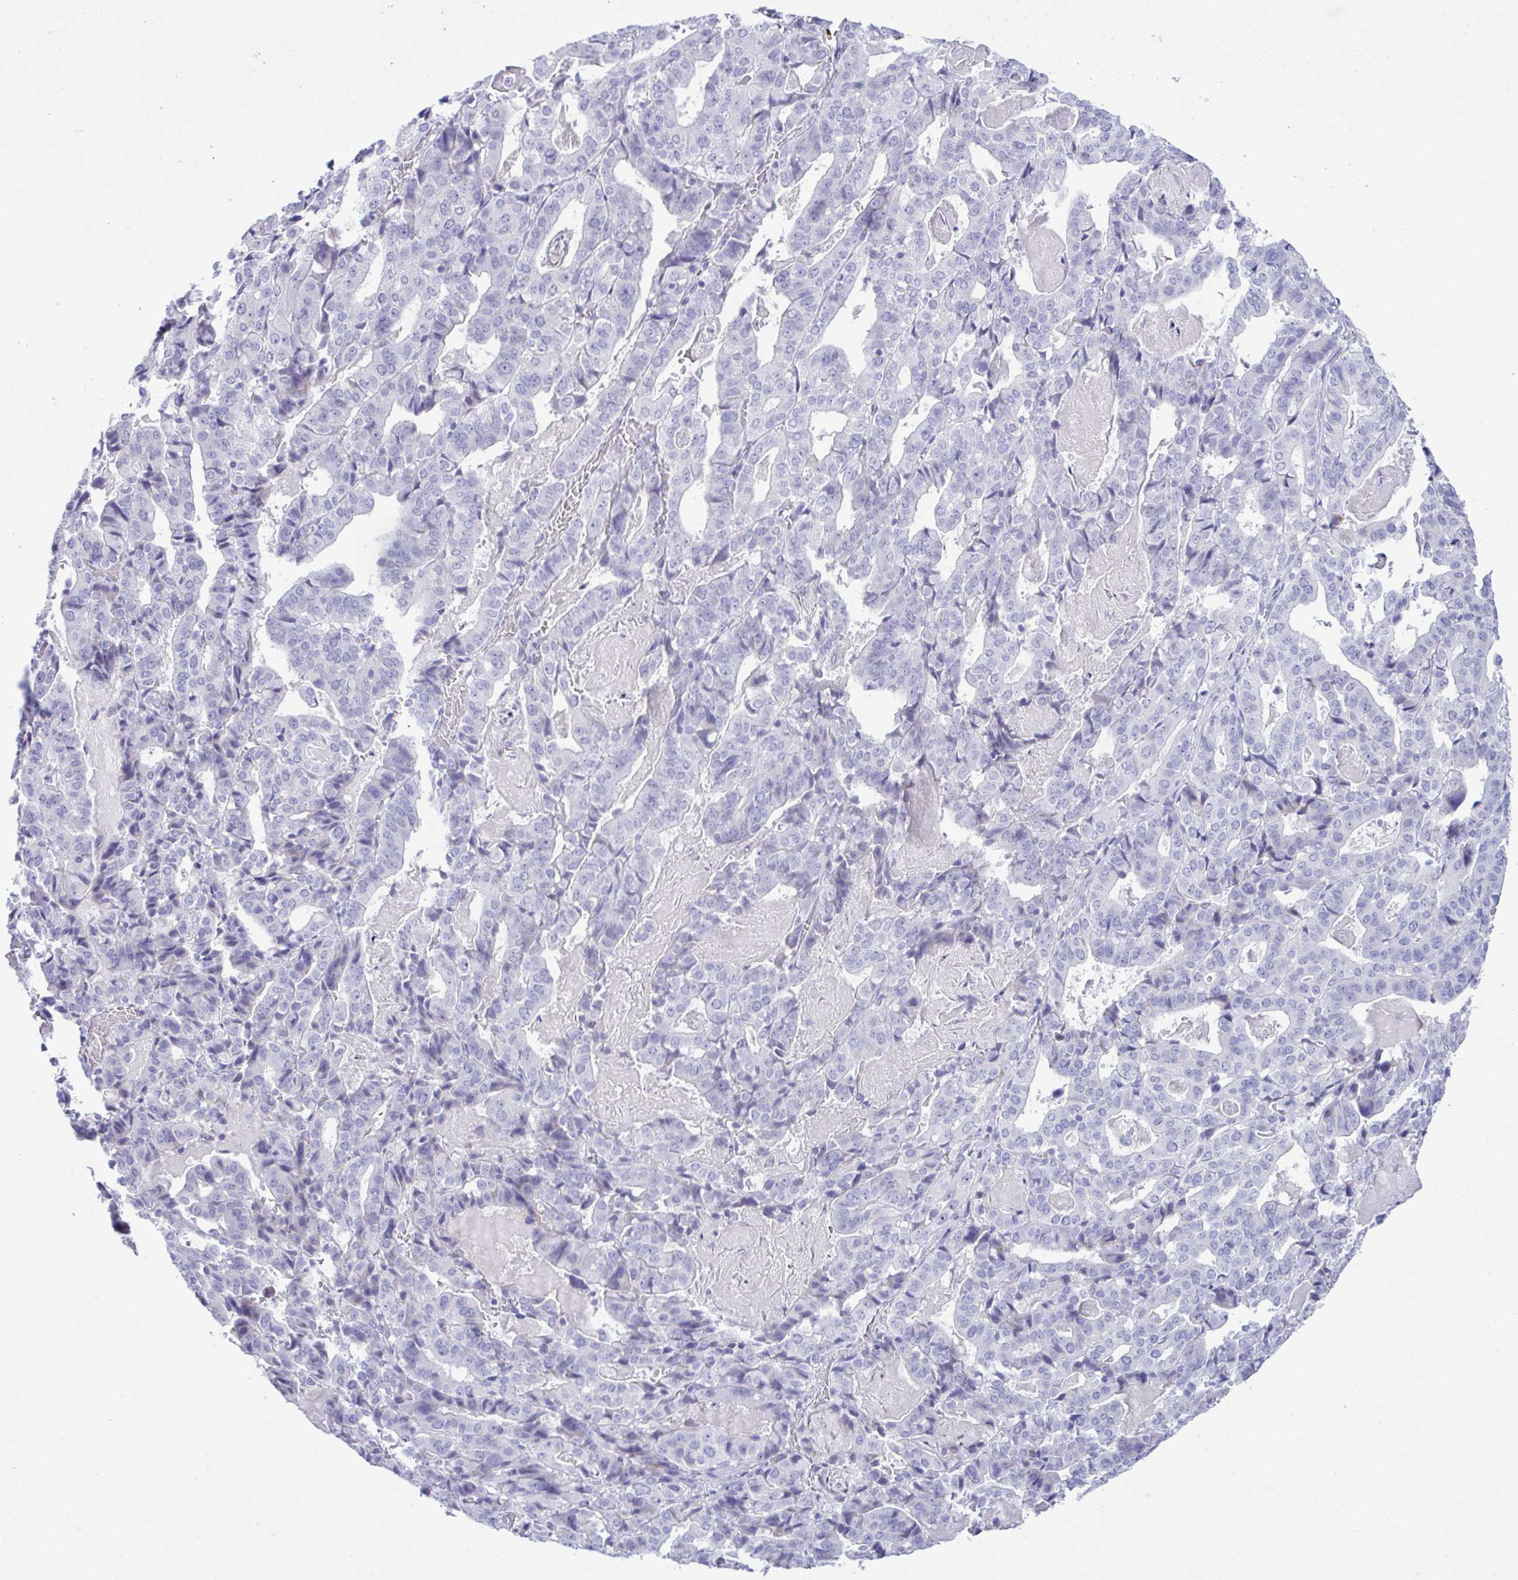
{"staining": {"intensity": "negative", "quantity": "none", "location": "none"}, "tissue": "stomach cancer", "cell_type": "Tumor cells", "image_type": "cancer", "snomed": [{"axis": "morphology", "description": "Adenocarcinoma, NOS"}, {"axis": "topography", "description": "Stomach"}], "caption": "The photomicrograph reveals no staining of tumor cells in stomach cancer (adenocarcinoma).", "gene": "PLEKHH1", "patient": {"sex": "male", "age": 48}}